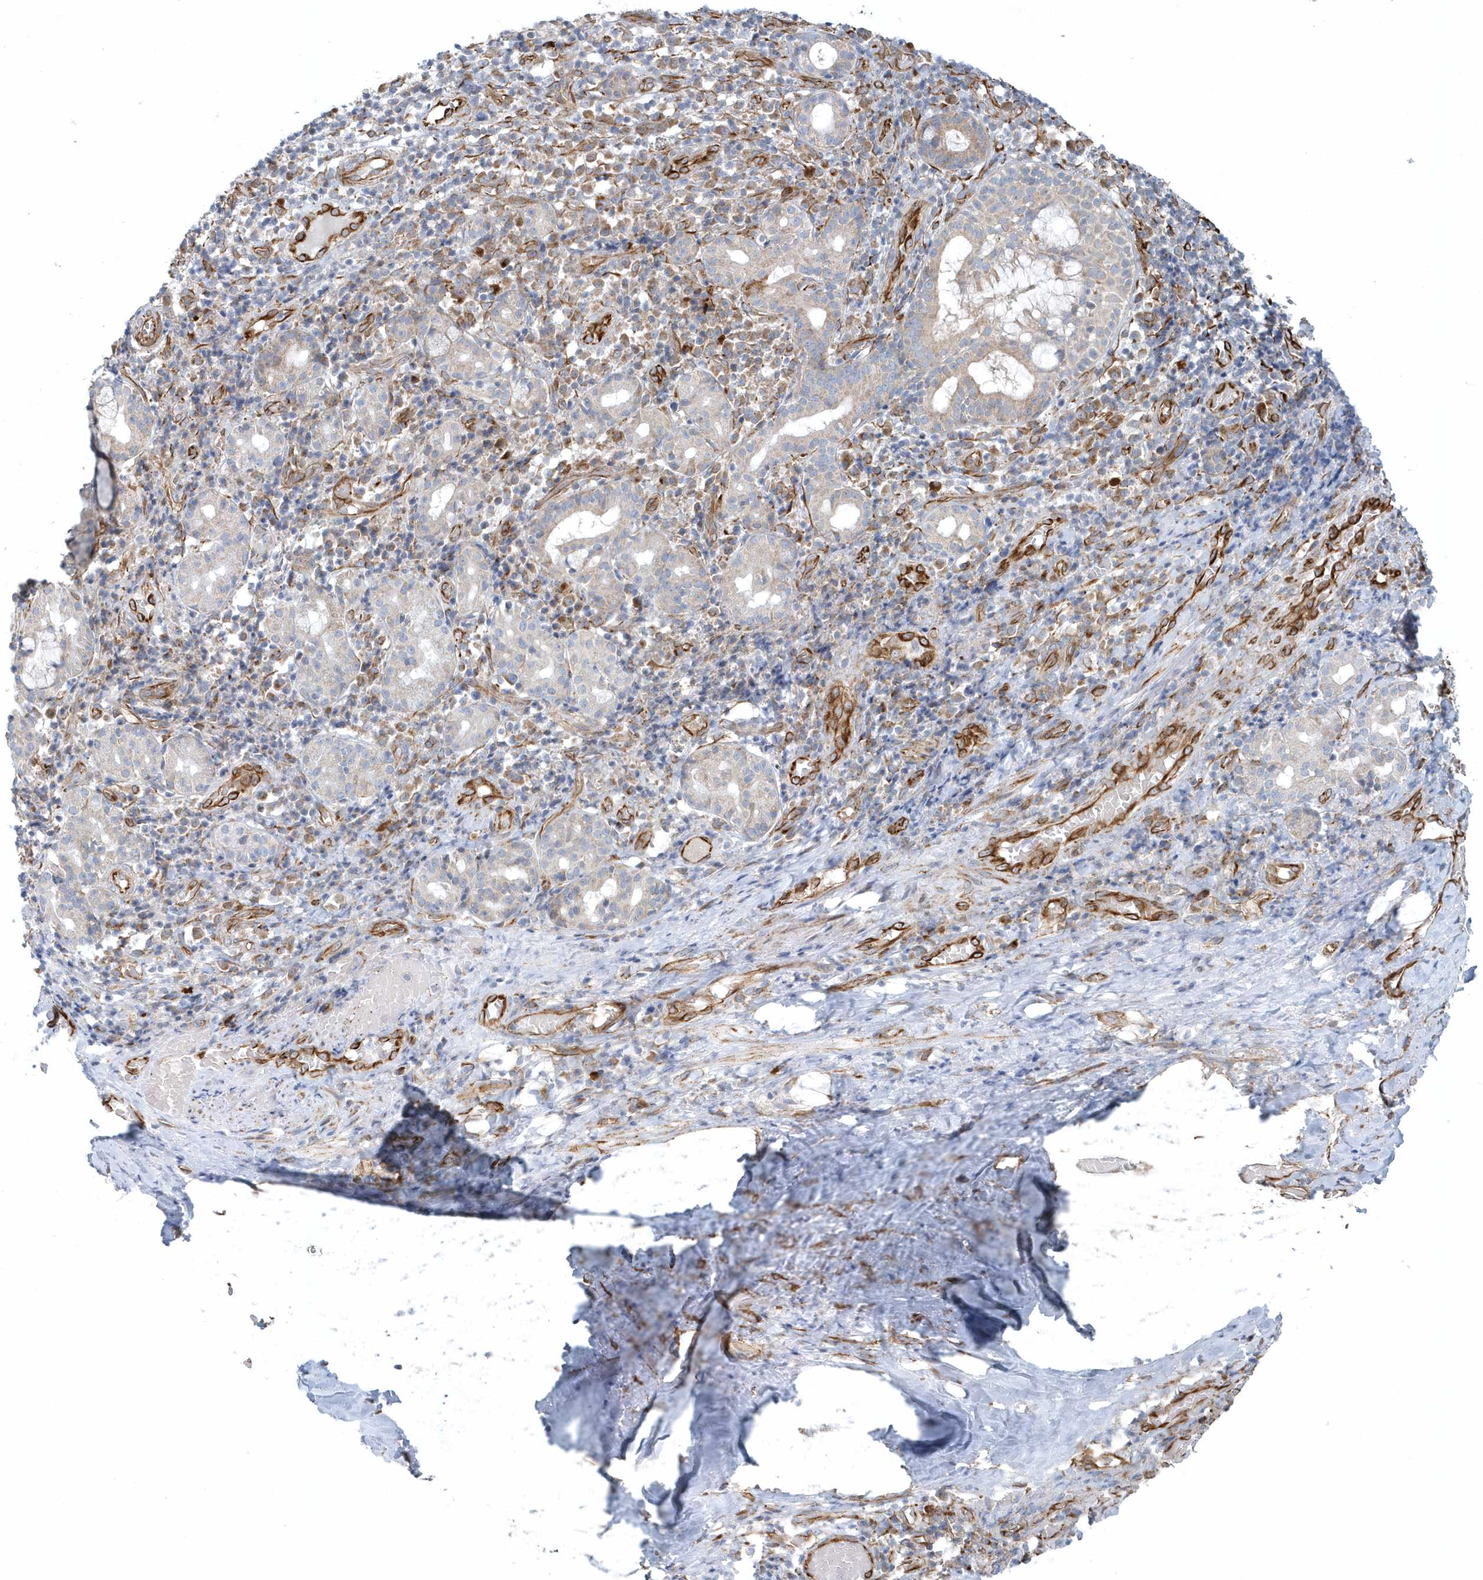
{"staining": {"intensity": "negative", "quantity": "none", "location": "none"}, "tissue": "adipose tissue", "cell_type": "Adipocytes", "image_type": "normal", "snomed": [{"axis": "morphology", "description": "Normal tissue, NOS"}, {"axis": "morphology", "description": "Basal cell carcinoma"}, {"axis": "topography", "description": "Cartilage tissue"}, {"axis": "topography", "description": "Nasopharynx"}, {"axis": "topography", "description": "Oral tissue"}], "caption": "Adipose tissue was stained to show a protein in brown. There is no significant staining in adipocytes. (DAB (3,3'-diaminobenzidine) IHC, high magnification).", "gene": "GPR152", "patient": {"sex": "female", "age": 77}}